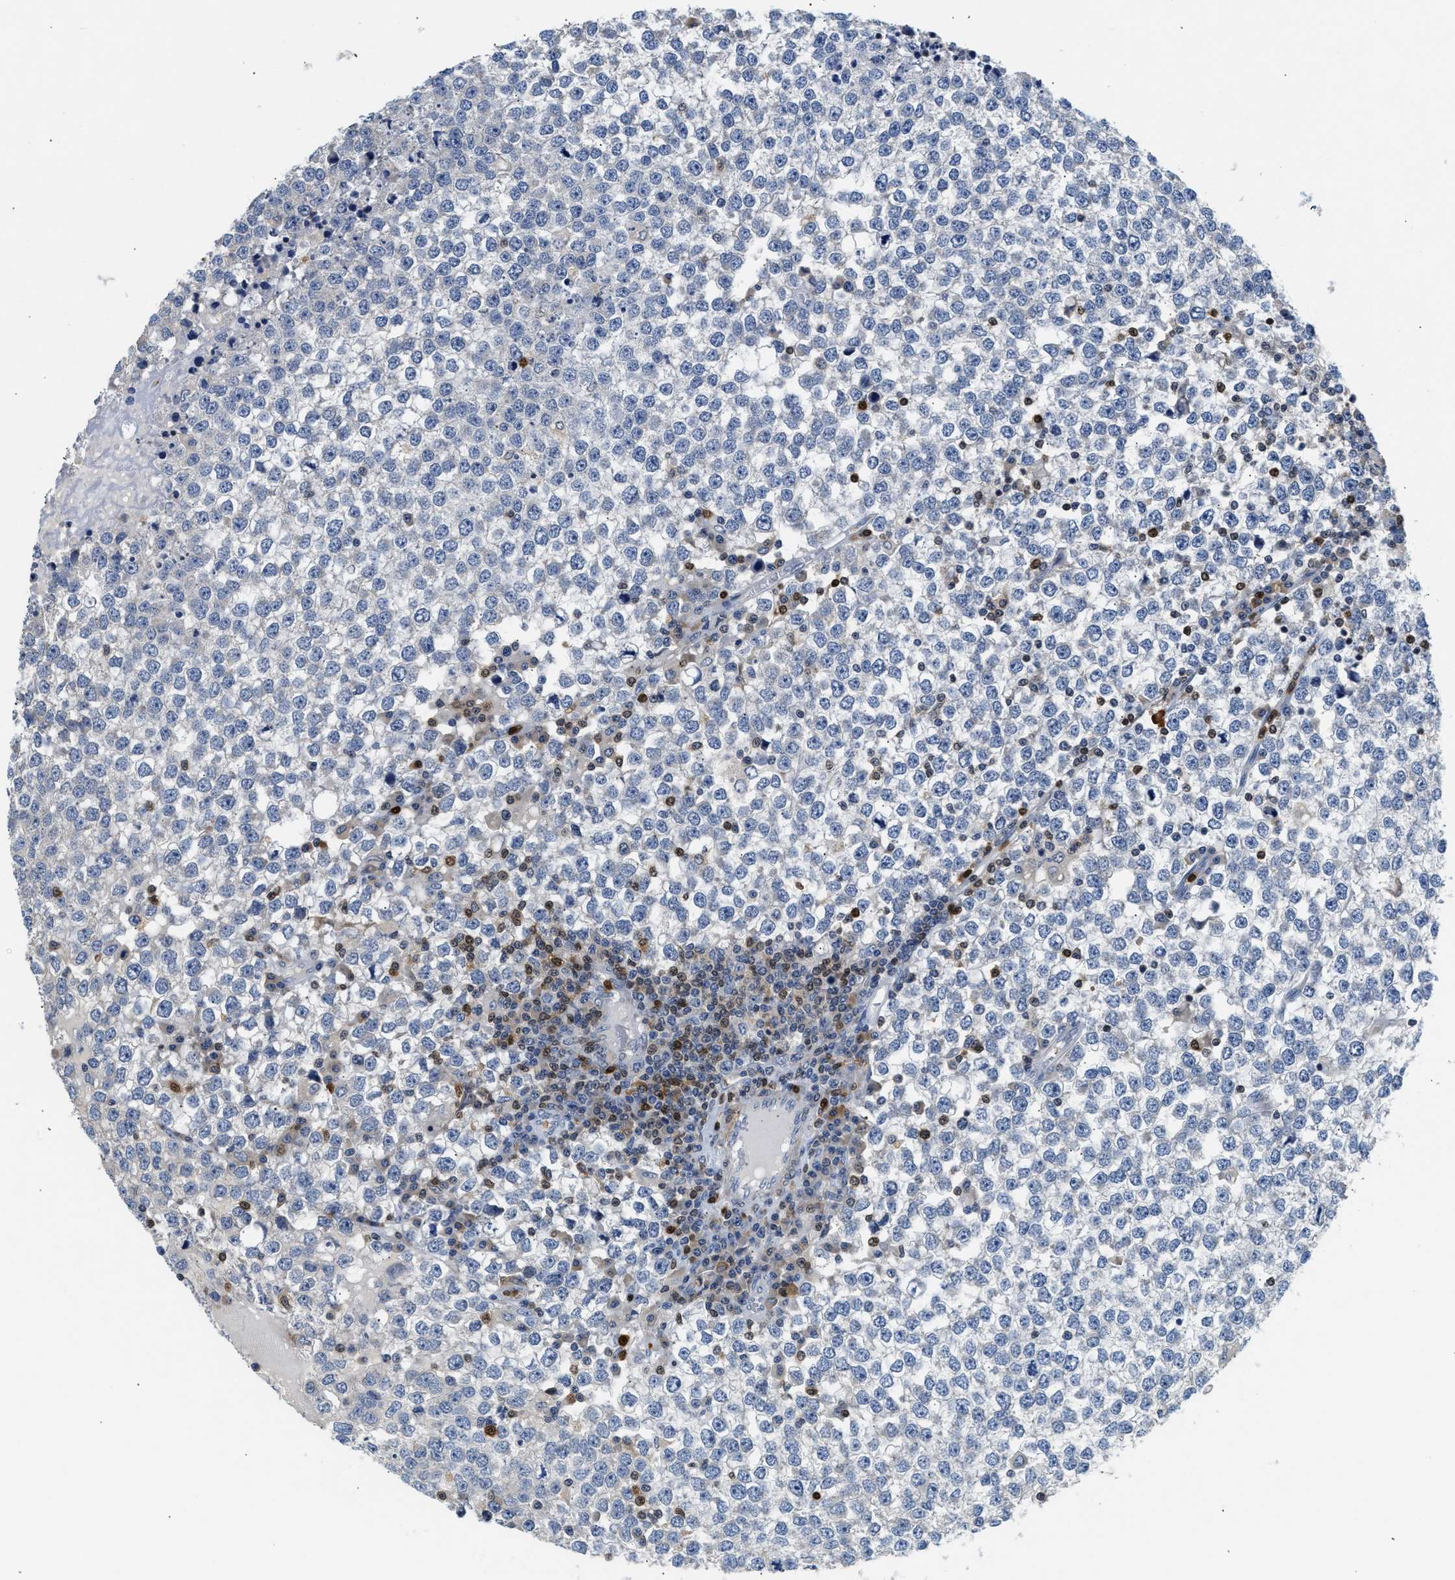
{"staining": {"intensity": "negative", "quantity": "none", "location": "none"}, "tissue": "testis cancer", "cell_type": "Tumor cells", "image_type": "cancer", "snomed": [{"axis": "morphology", "description": "Seminoma, NOS"}, {"axis": "topography", "description": "Testis"}], "caption": "High magnification brightfield microscopy of testis seminoma stained with DAB (brown) and counterstained with hematoxylin (blue): tumor cells show no significant expression.", "gene": "SLIT2", "patient": {"sex": "male", "age": 65}}